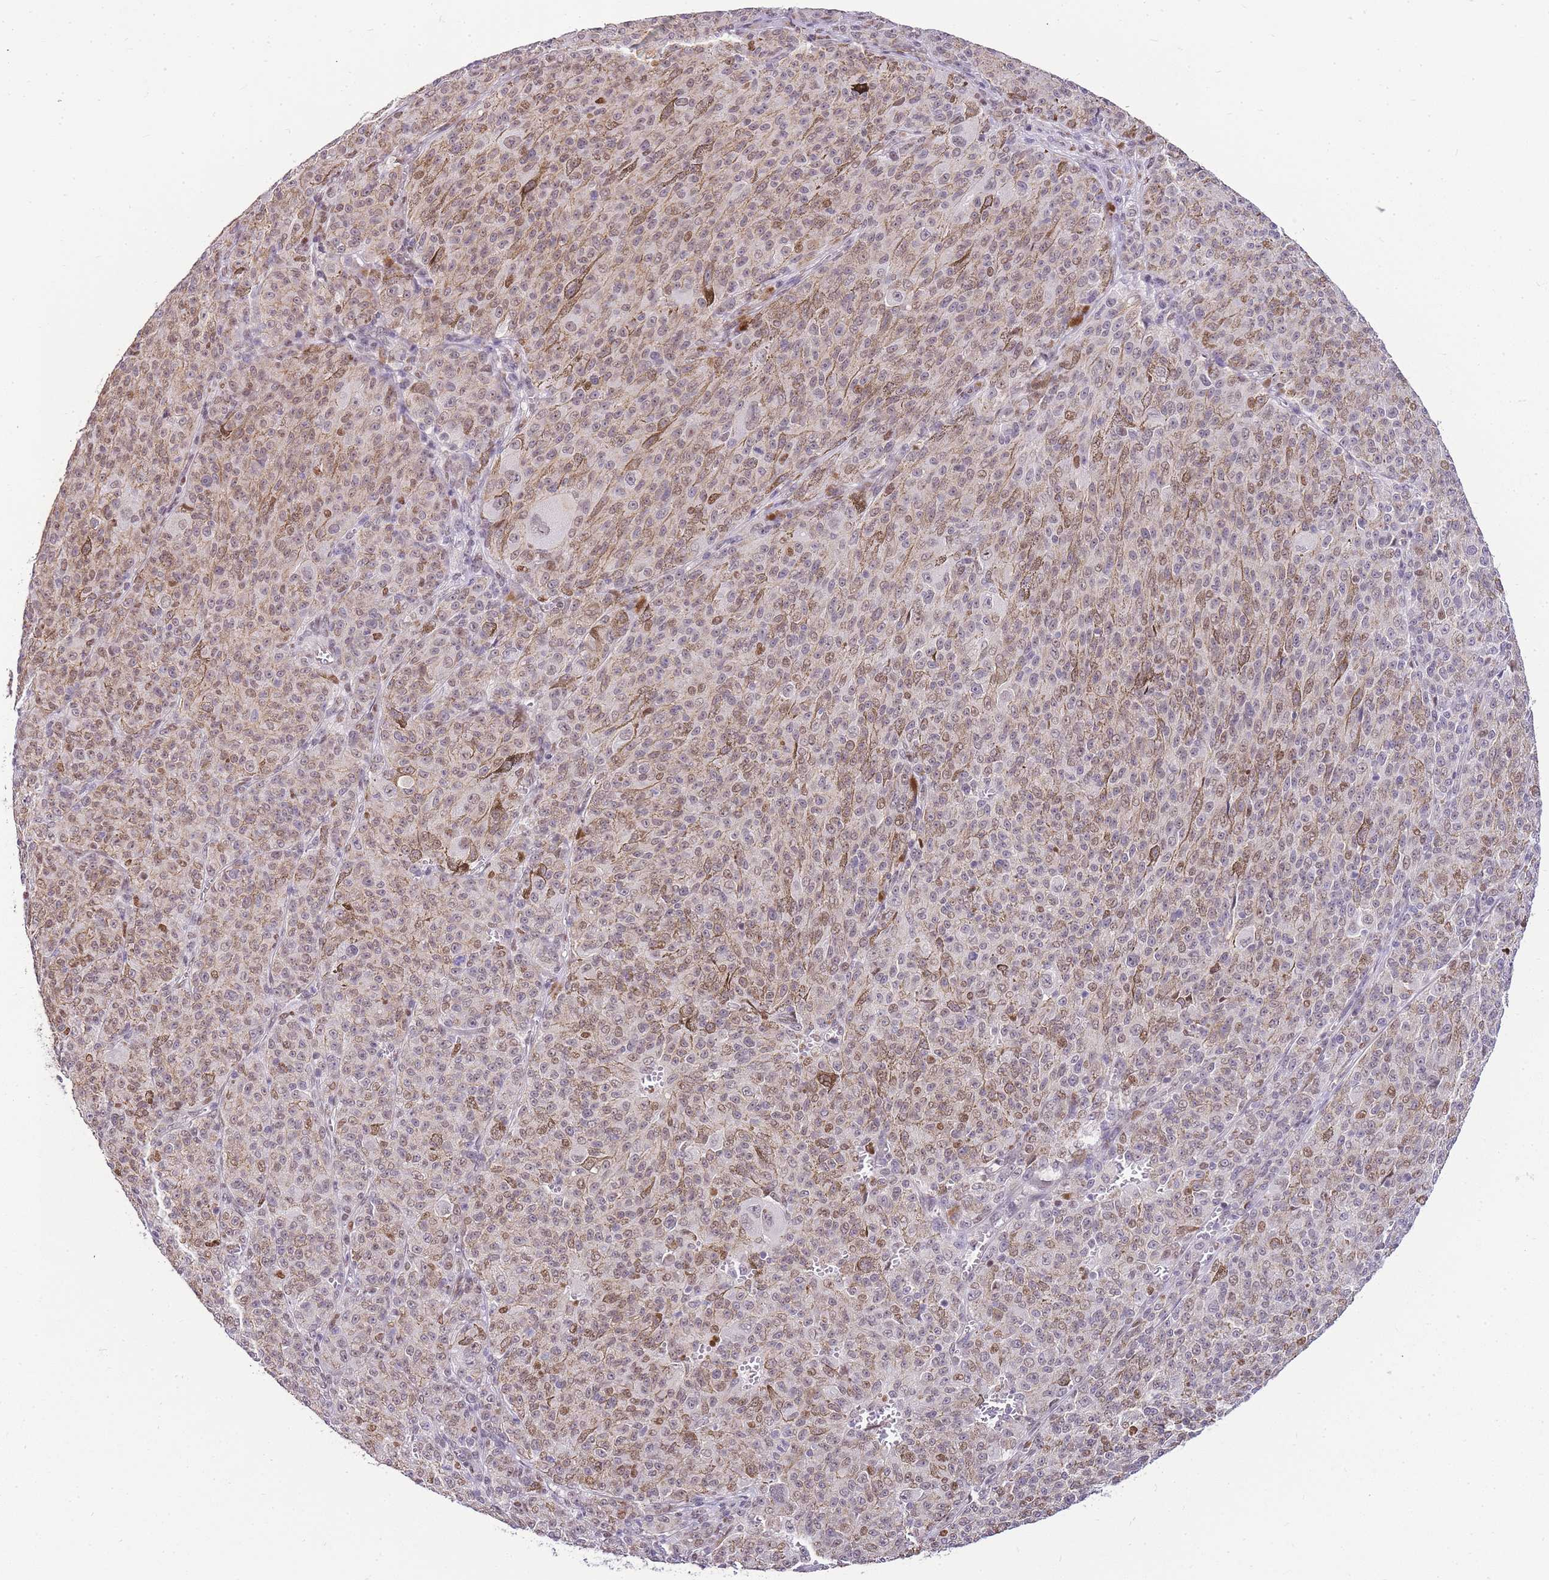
{"staining": {"intensity": "moderate", "quantity": "25%-75%", "location": "nuclear"}, "tissue": "melanoma", "cell_type": "Tumor cells", "image_type": "cancer", "snomed": [{"axis": "morphology", "description": "Malignant melanoma, NOS"}, {"axis": "topography", "description": "Skin"}], "caption": "The micrograph reveals staining of malignant melanoma, revealing moderate nuclear protein staining (brown color) within tumor cells.", "gene": "CLBA1", "patient": {"sex": "female", "age": 52}}